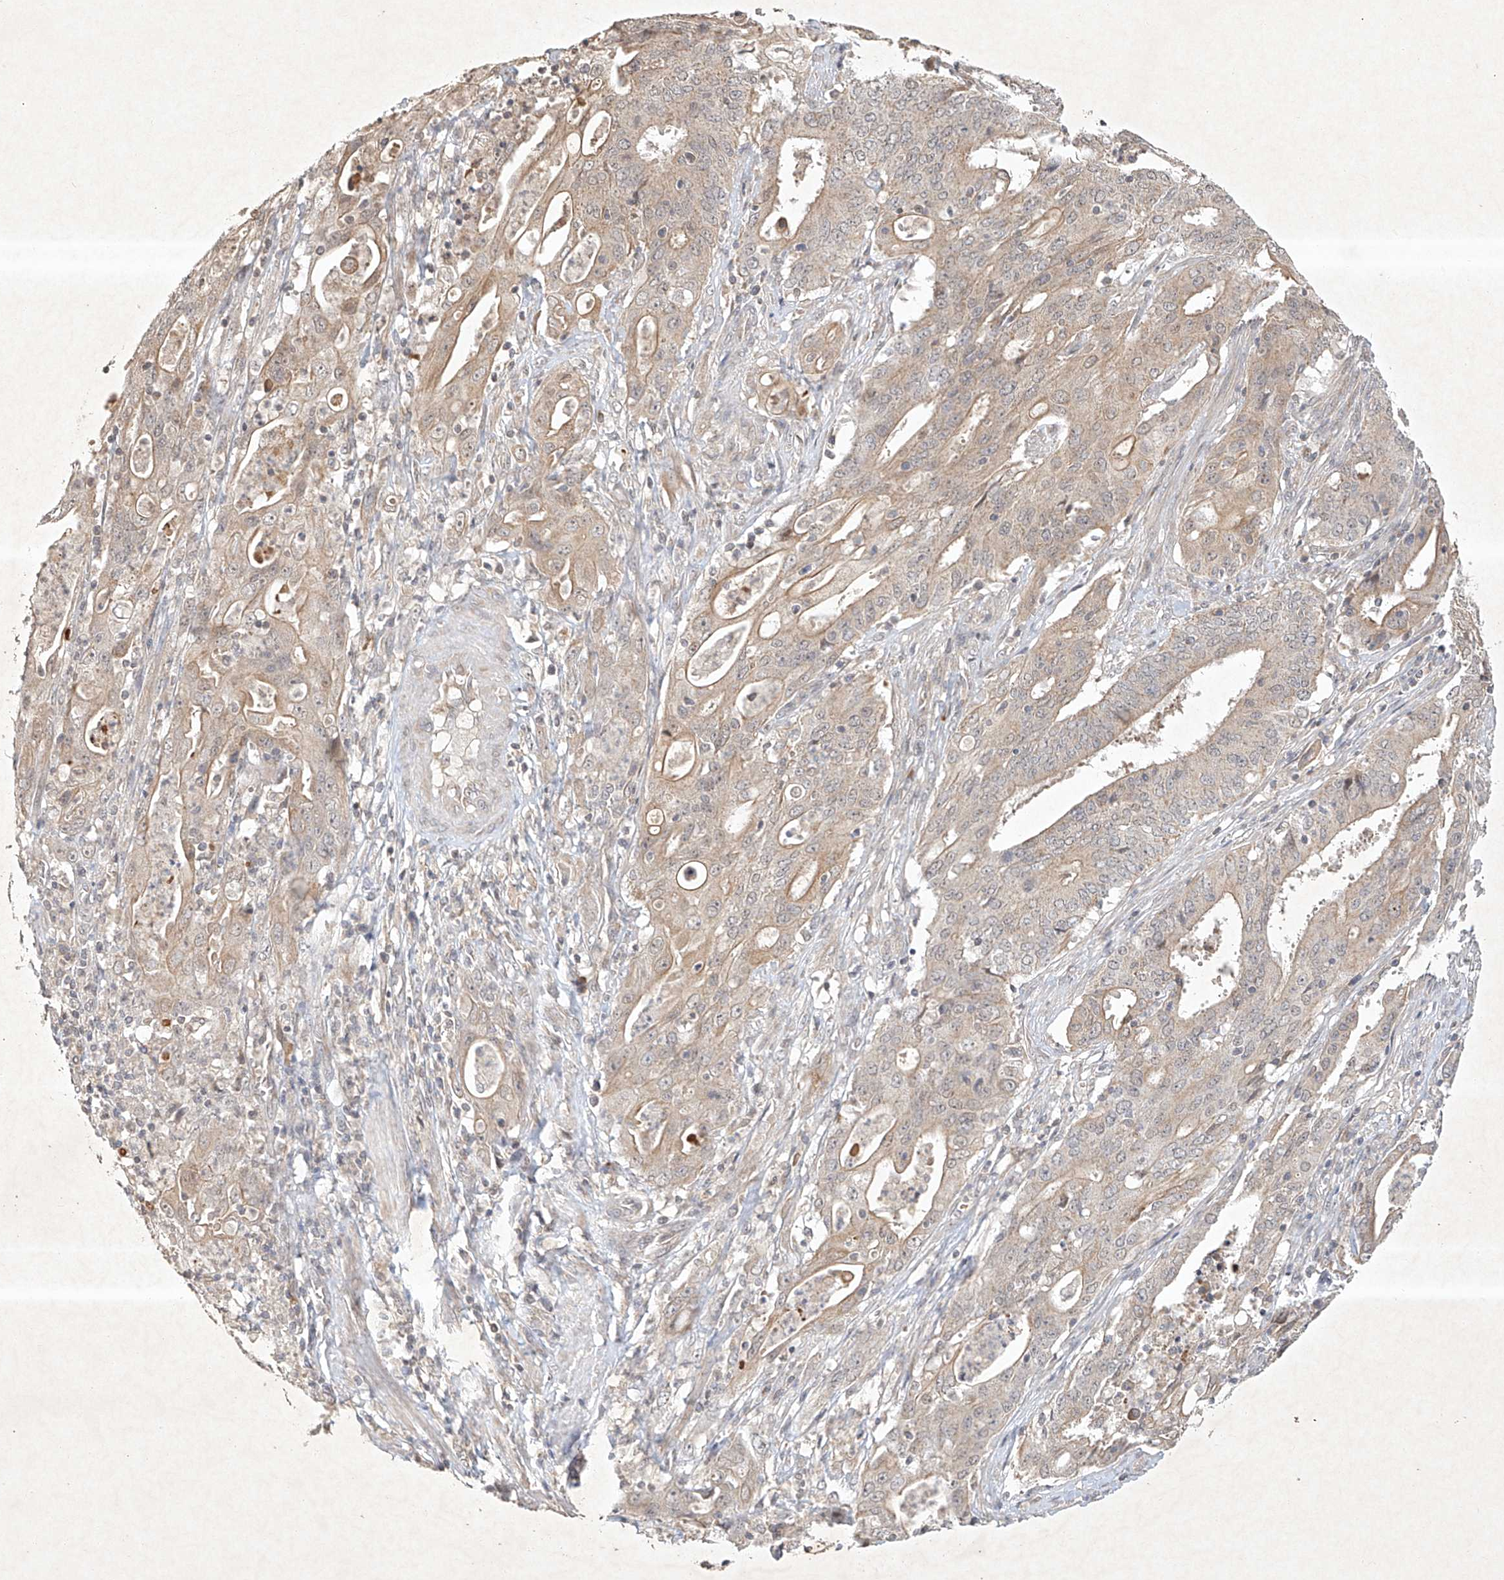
{"staining": {"intensity": "weak", "quantity": ">75%", "location": "cytoplasmic/membranous"}, "tissue": "cervical cancer", "cell_type": "Tumor cells", "image_type": "cancer", "snomed": [{"axis": "morphology", "description": "Adenocarcinoma, NOS"}, {"axis": "topography", "description": "Cervix"}], "caption": "Adenocarcinoma (cervical) stained with DAB immunohistochemistry (IHC) exhibits low levels of weak cytoplasmic/membranous staining in approximately >75% of tumor cells.", "gene": "BTRC", "patient": {"sex": "female", "age": 44}}